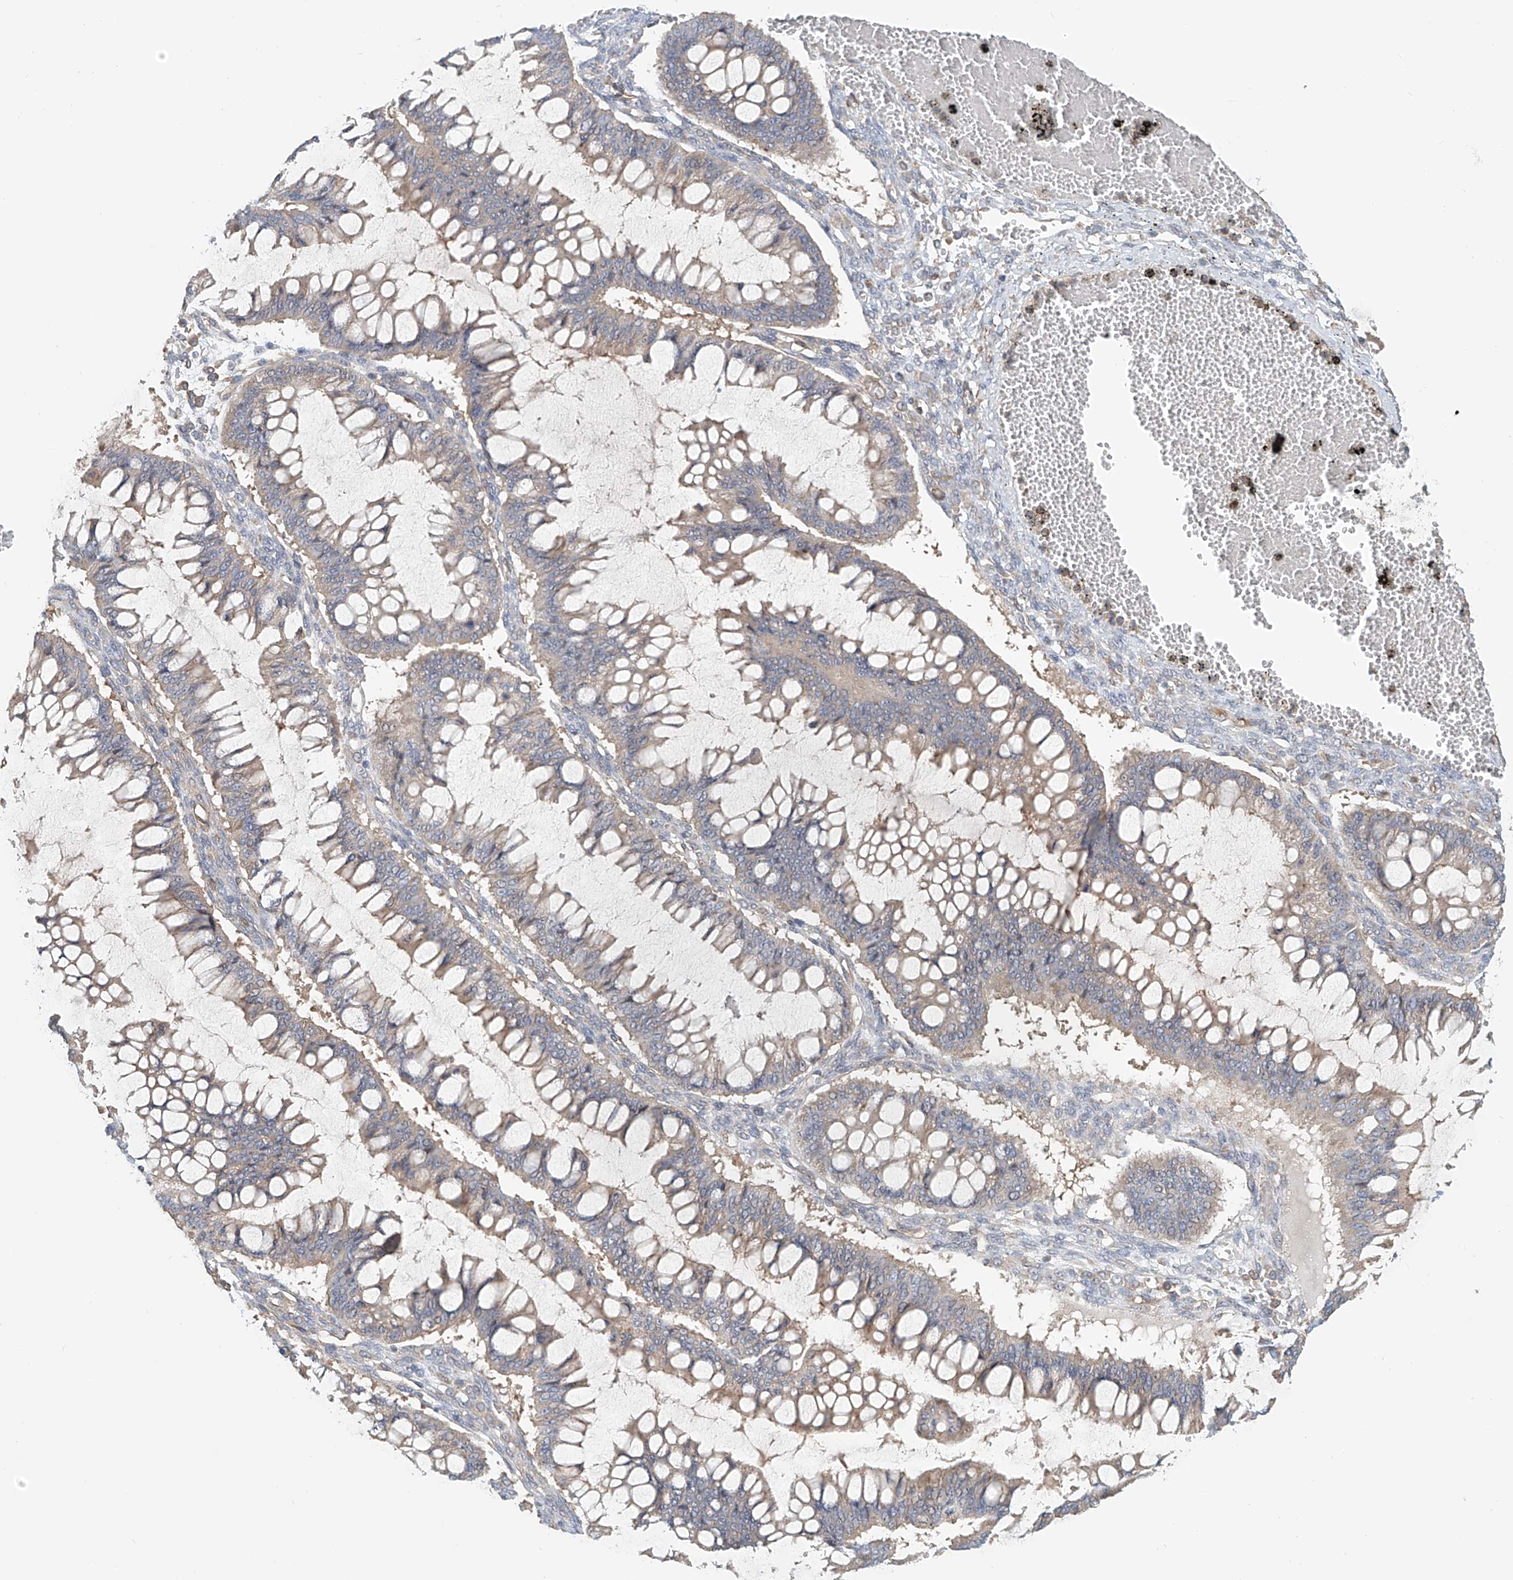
{"staining": {"intensity": "weak", "quantity": "<25%", "location": "cytoplasmic/membranous"}, "tissue": "ovarian cancer", "cell_type": "Tumor cells", "image_type": "cancer", "snomed": [{"axis": "morphology", "description": "Cystadenocarcinoma, mucinous, NOS"}, {"axis": "topography", "description": "Ovary"}], "caption": "IHC histopathology image of neoplastic tissue: mucinous cystadenocarcinoma (ovarian) stained with DAB exhibits no significant protein positivity in tumor cells.", "gene": "FRYL", "patient": {"sex": "female", "age": 73}}